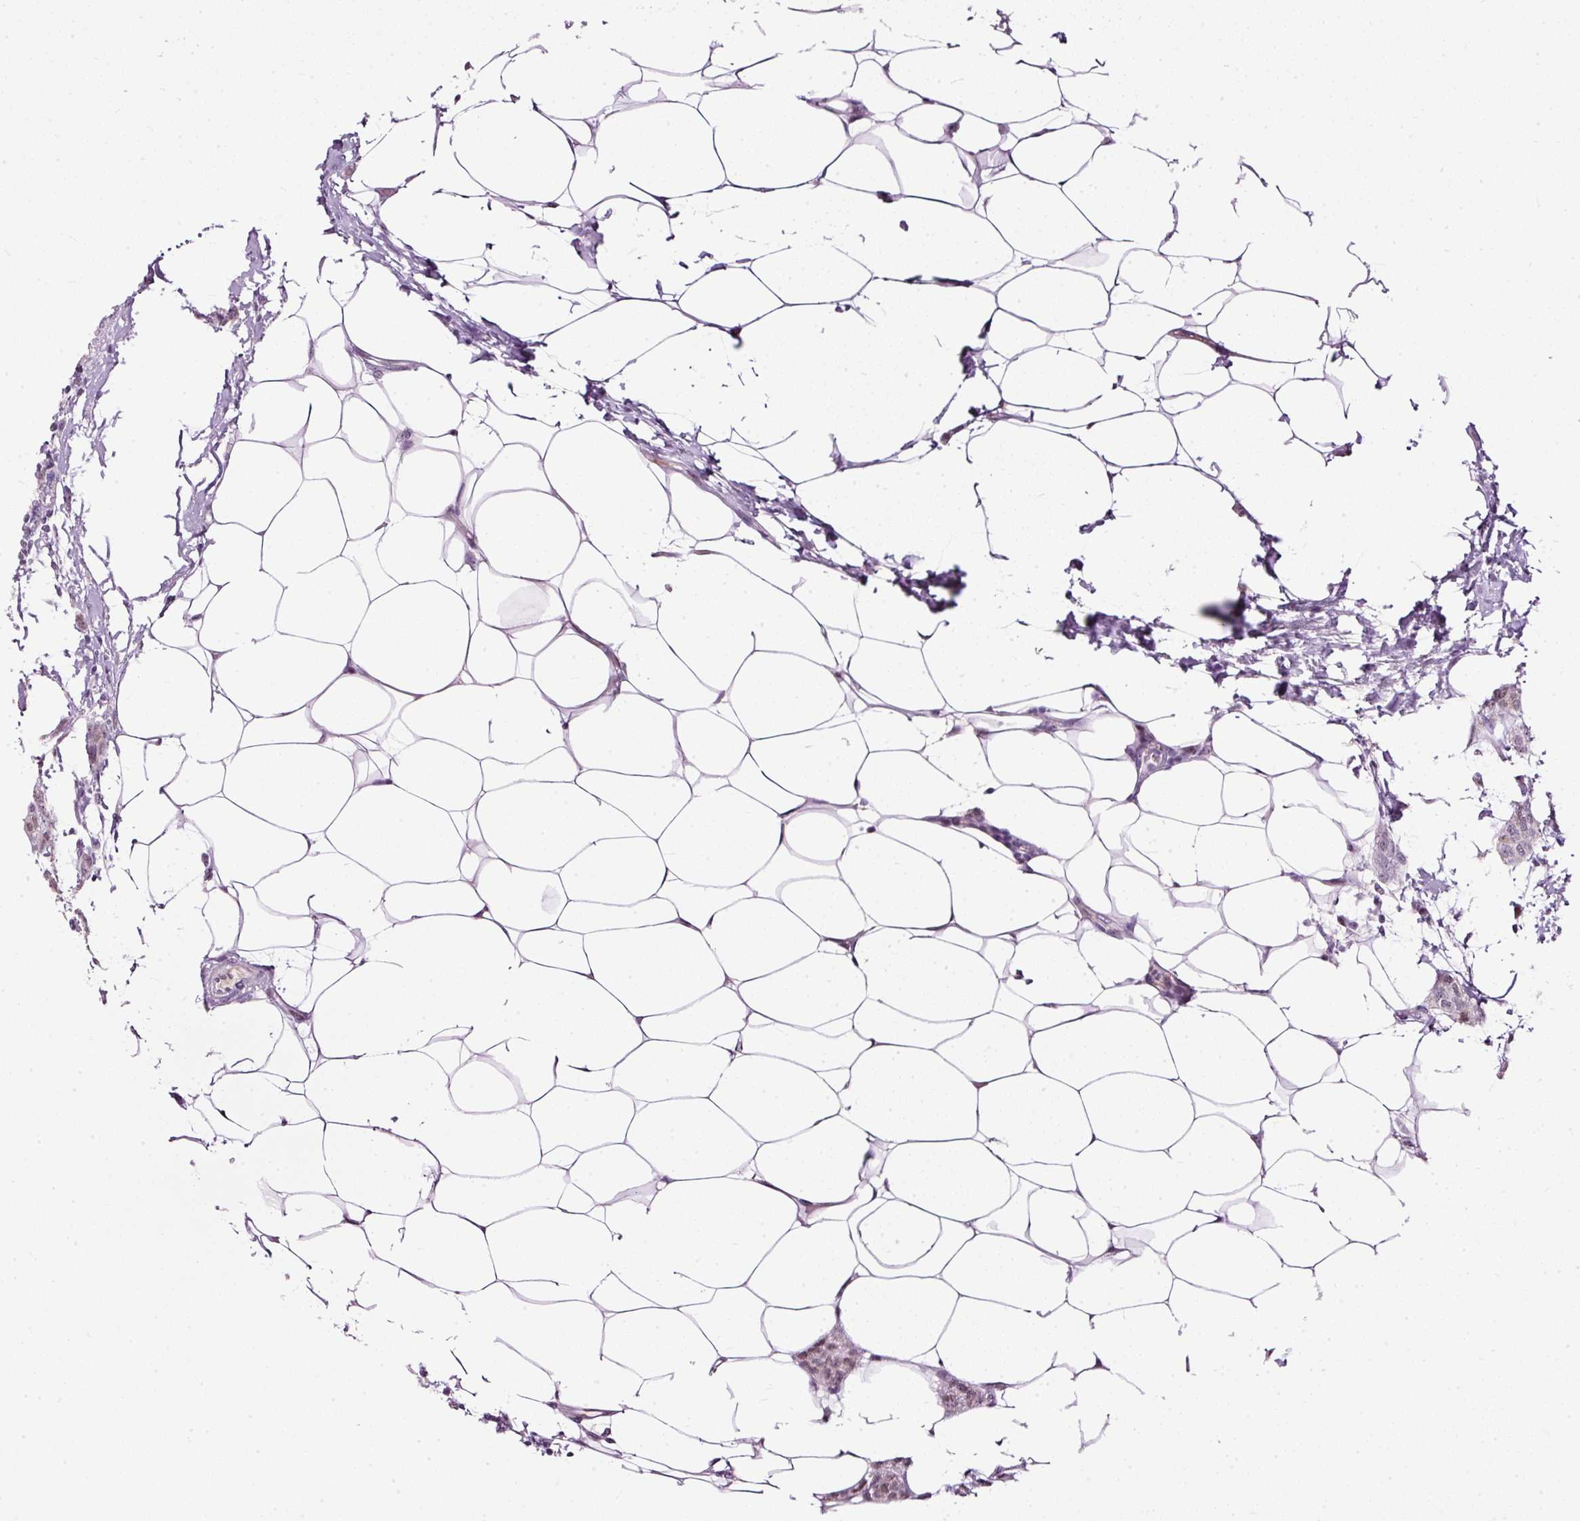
{"staining": {"intensity": "weak", "quantity": "25%-75%", "location": "nuclear"}, "tissue": "breast cancer", "cell_type": "Tumor cells", "image_type": "cancer", "snomed": [{"axis": "morphology", "description": "Duct carcinoma"}, {"axis": "topography", "description": "Breast"}], "caption": "Immunohistochemistry image of human breast invasive ductal carcinoma stained for a protein (brown), which demonstrates low levels of weak nuclear expression in about 25%-75% of tumor cells.", "gene": "PDE6B", "patient": {"sex": "female", "age": 72}}